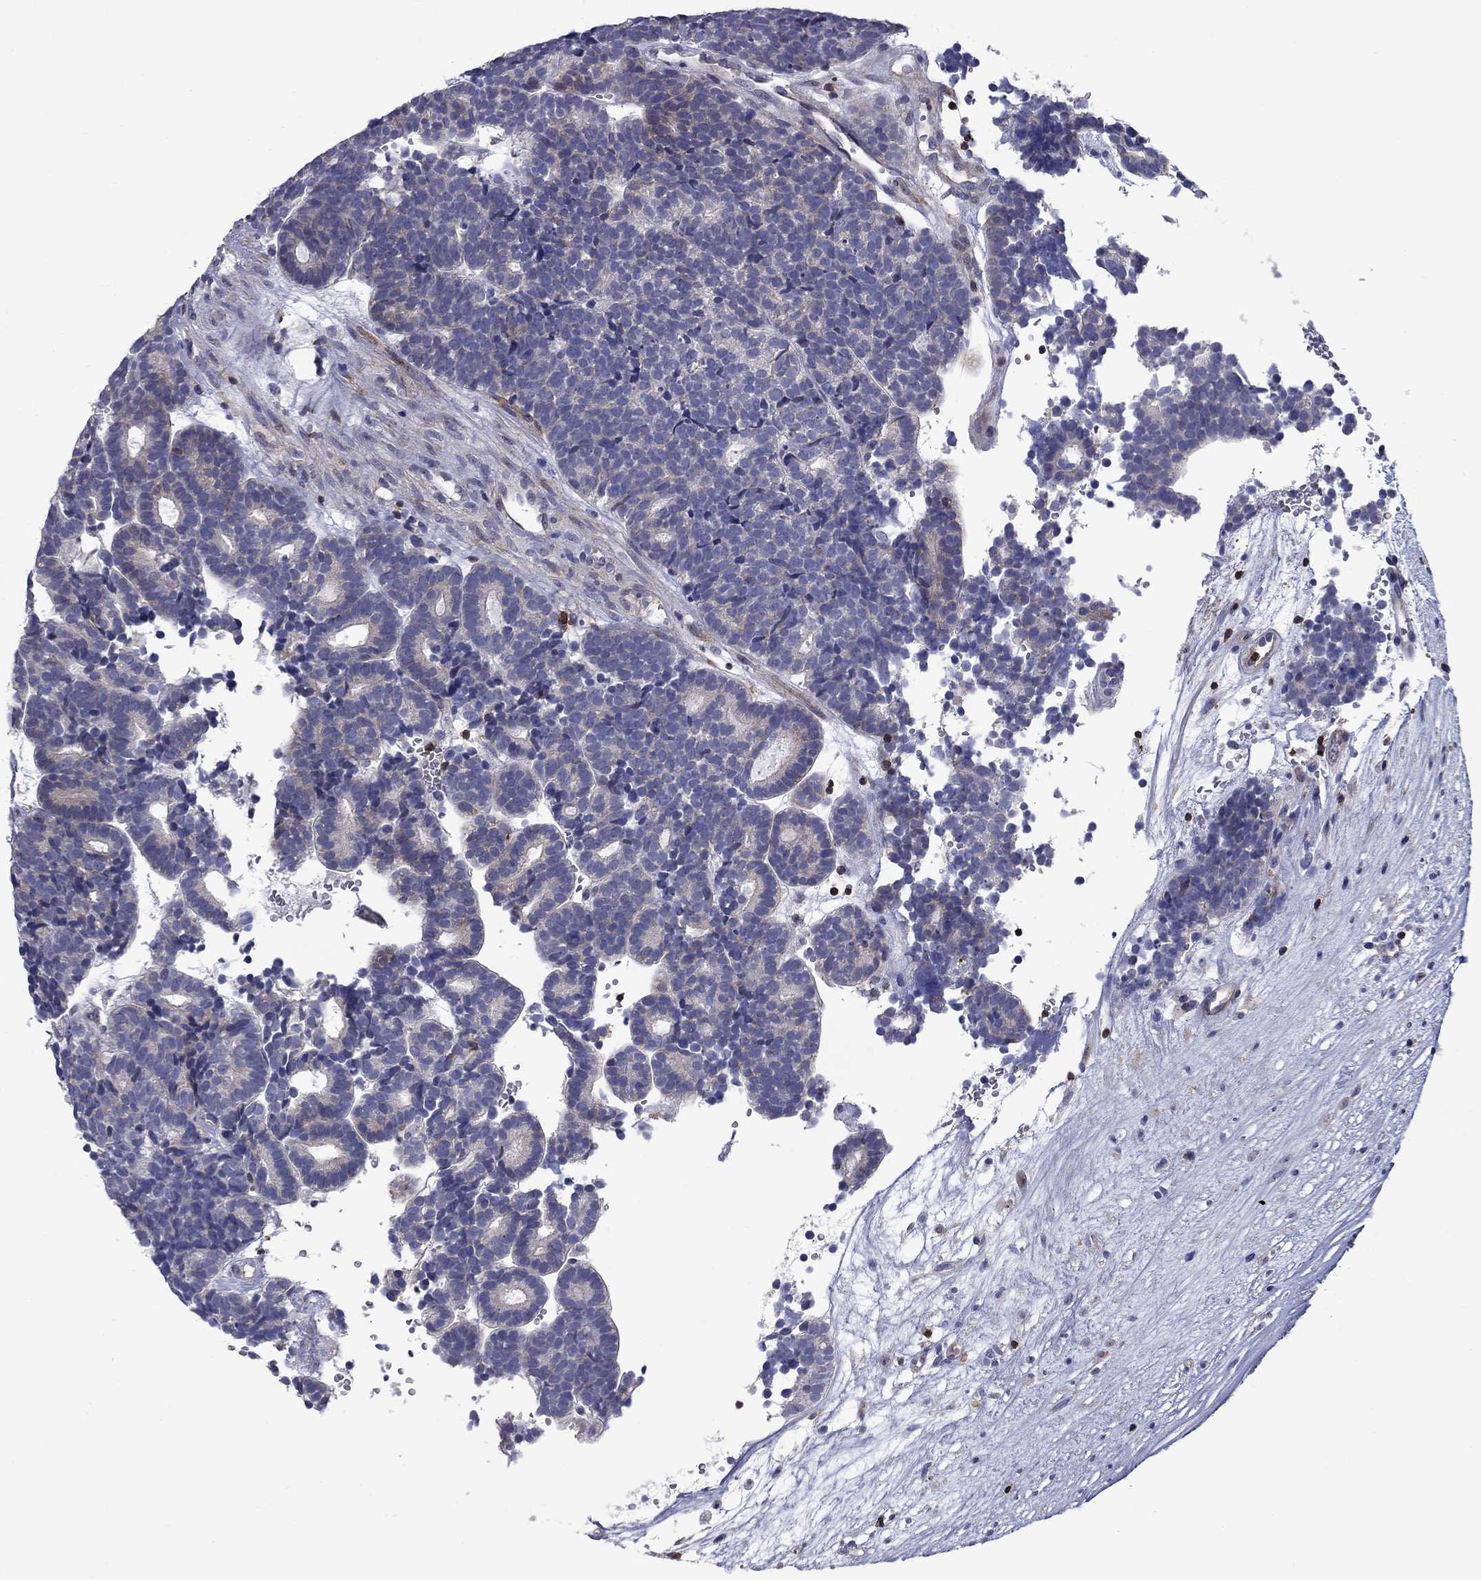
{"staining": {"intensity": "negative", "quantity": "none", "location": "none"}, "tissue": "head and neck cancer", "cell_type": "Tumor cells", "image_type": "cancer", "snomed": [{"axis": "morphology", "description": "Adenocarcinoma, NOS"}, {"axis": "topography", "description": "Head-Neck"}], "caption": "A high-resolution micrograph shows IHC staining of adenocarcinoma (head and neck), which reveals no significant staining in tumor cells.", "gene": "SIT1", "patient": {"sex": "female", "age": 81}}